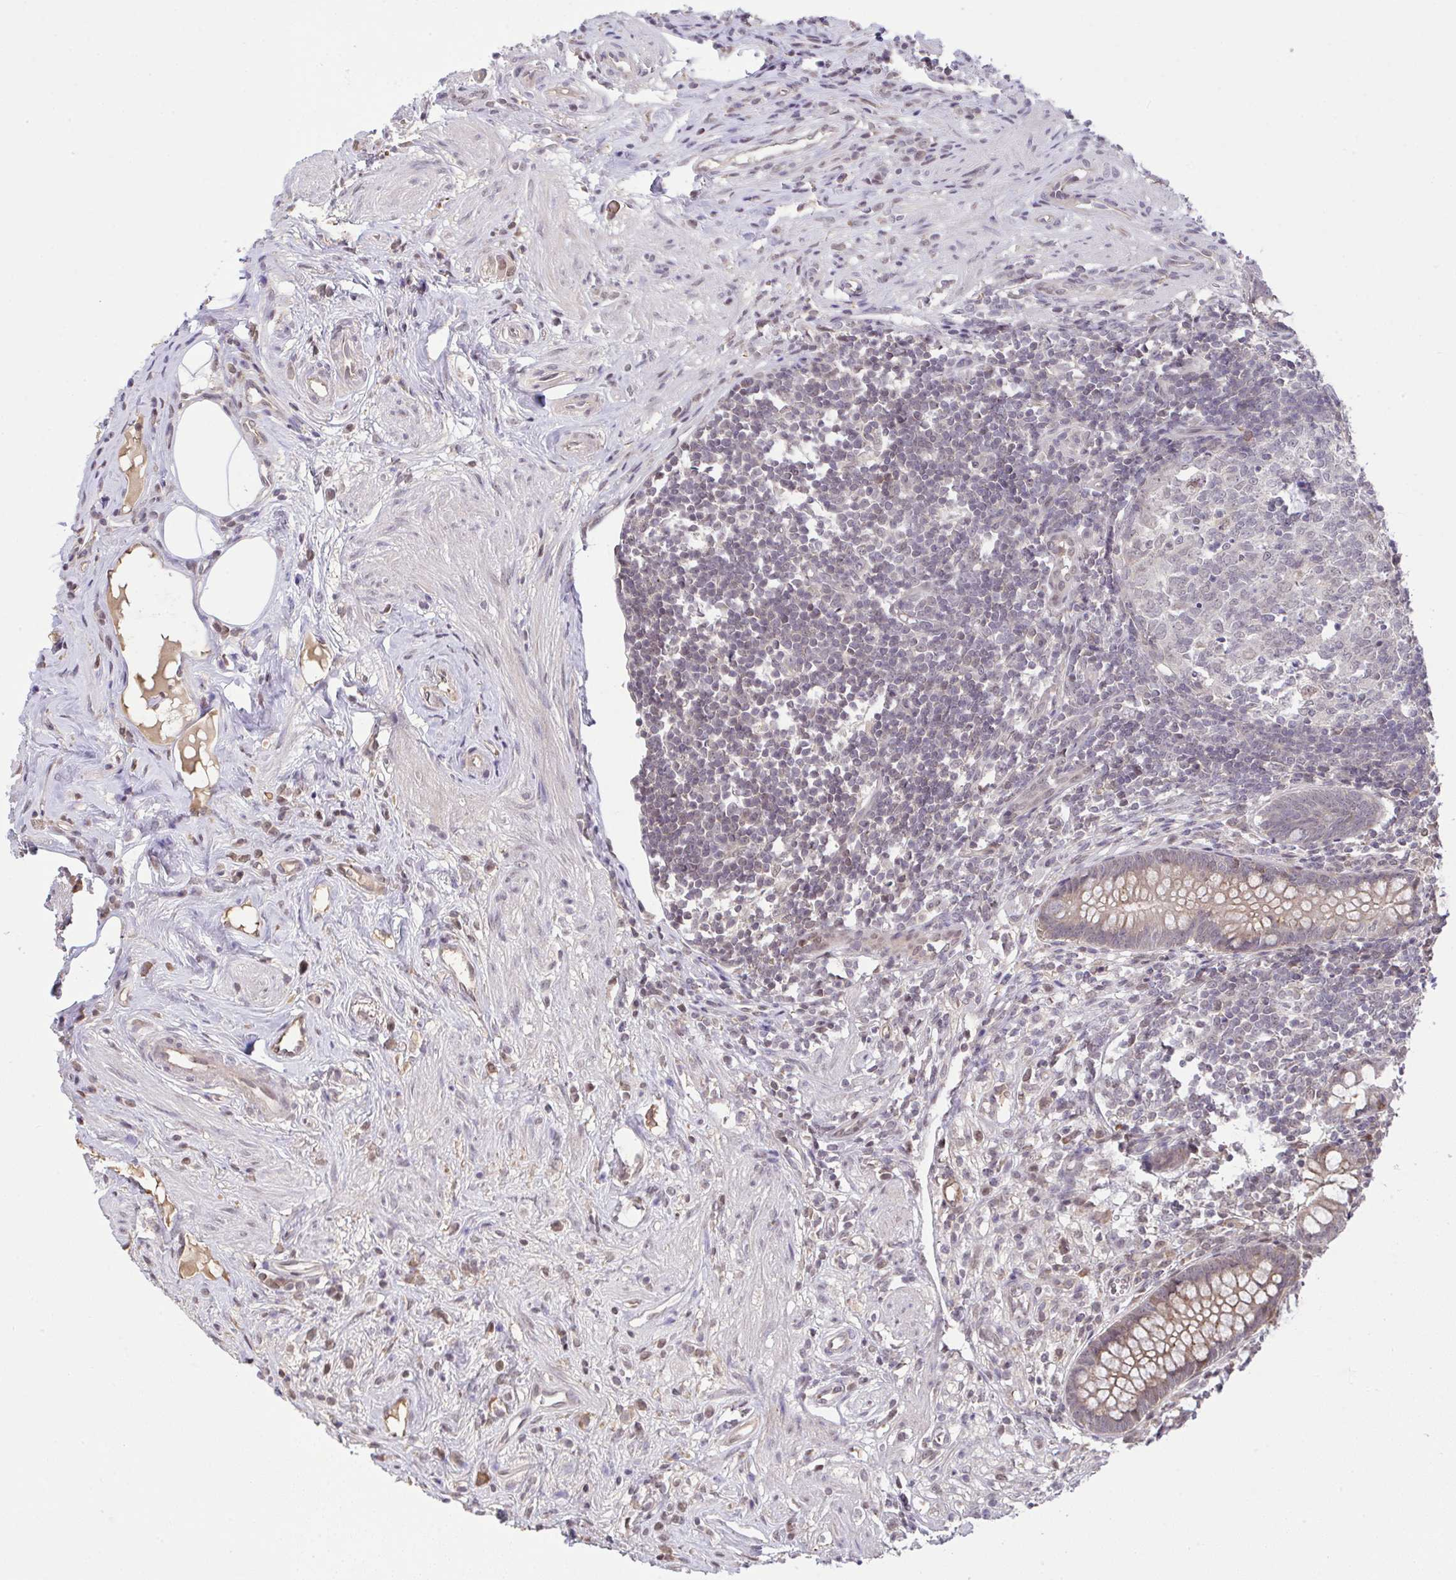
{"staining": {"intensity": "strong", "quantity": "25%-75%", "location": "cytoplasmic/membranous"}, "tissue": "appendix", "cell_type": "Glandular cells", "image_type": "normal", "snomed": [{"axis": "morphology", "description": "Normal tissue, NOS"}, {"axis": "topography", "description": "Appendix"}], "caption": "IHC photomicrograph of benign appendix stained for a protein (brown), which displays high levels of strong cytoplasmic/membranous expression in about 25%-75% of glandular cells.", "gene": "C9orf64", "patient": {"sex": "female", "age": 56}}